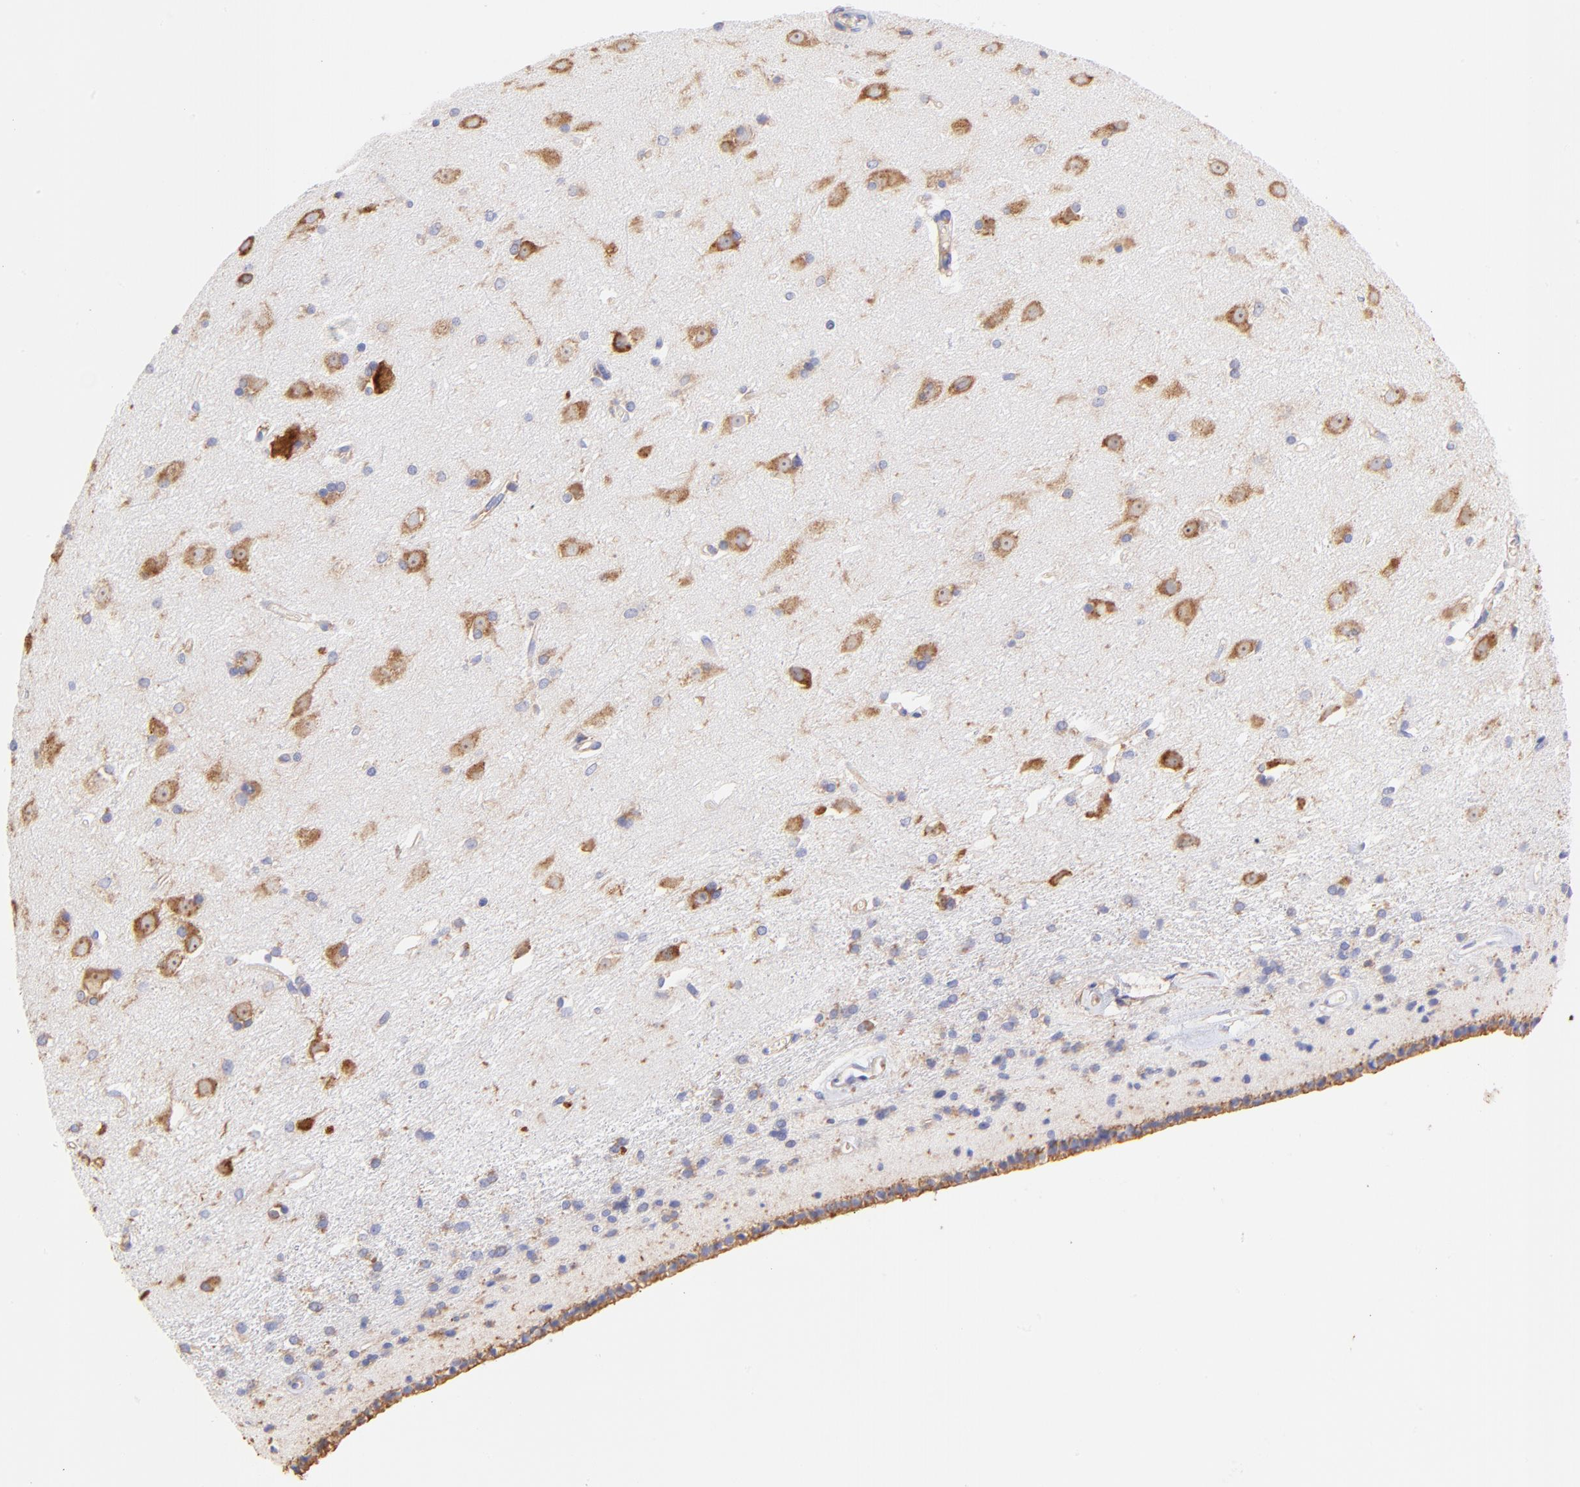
{"staining": {"intensity": "weak", "quantity": "<25%", "location": "cytoplasmic/membranous"}, "tissue": "caudate", "cell_type": "Glial cells", "image_type": "normal", "snomed": [{"axis": "morphology", "description": "Normal tissue, NOS"}, {"axis": "topography", "description": "Lateral ventricle wall"}], "caption": "Protein analysis of benign caudate reveals no significant expression in glial cells. (DAB (3,3'-diaminobenzidine) immunohistochemistry visualized using brightfield microscopy, high magnification).", "gene": "RPL30", "patient": {"sex": "female", "age": 19}}